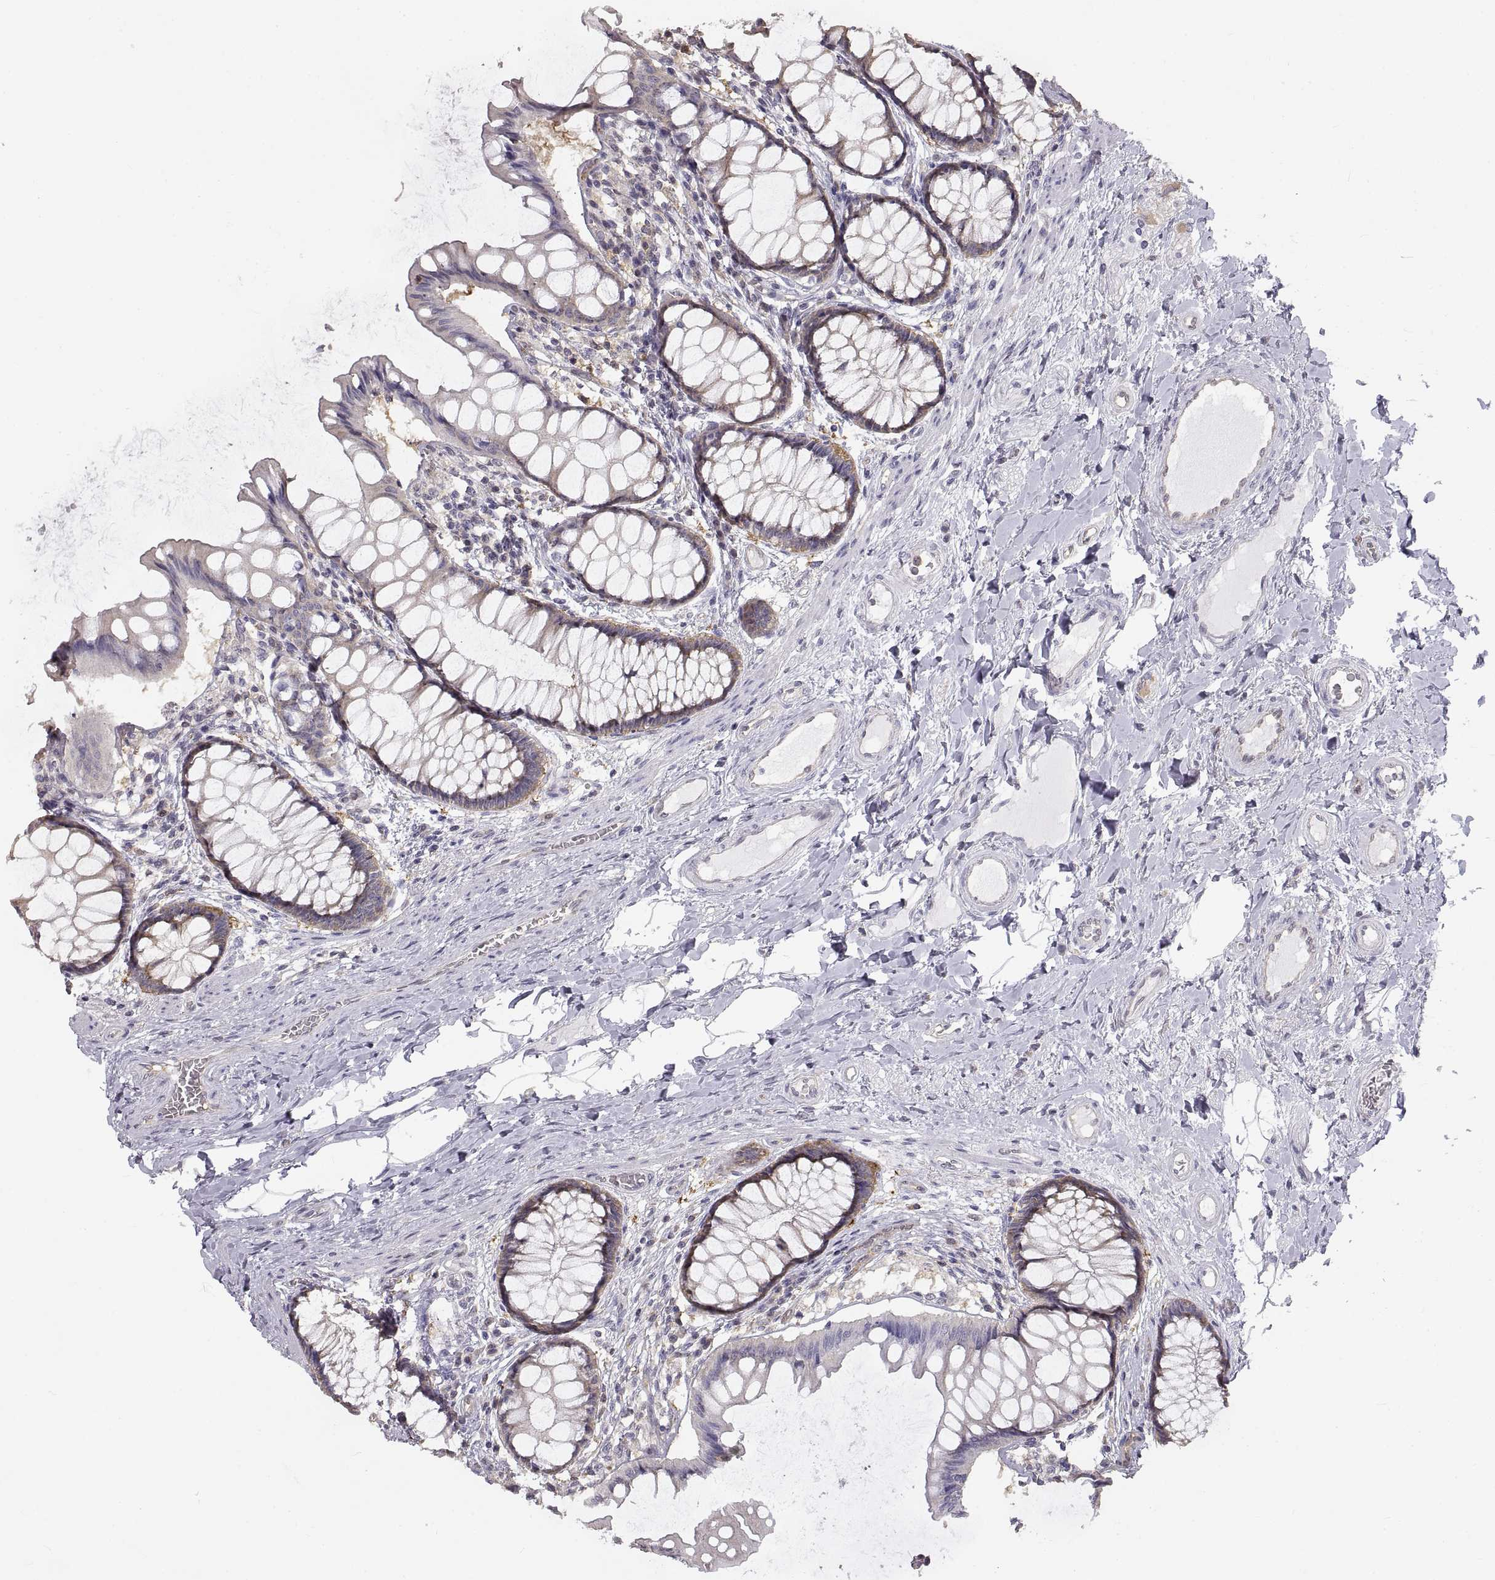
{"staining": {"intensity": "weak", "quantity": "25%-75%", "location": "cytoplasmic/membranous"}, "tissue": "colon", "cell_type": "Endothelial cells", "image_type": "normal", "snomed": [{"axis": "morphology", "description": "Normal tissue, NOS"}, {"axis": "topography", "description": "Colon"}], "caption": "Protein expression analysis of normal human colon reveals weak cytoplasmic/membranous staining in approximately 25%-75% of endothelial cells.", "gene": "HSP90AB1", "patient": {"sex": "female", "age": 65}}